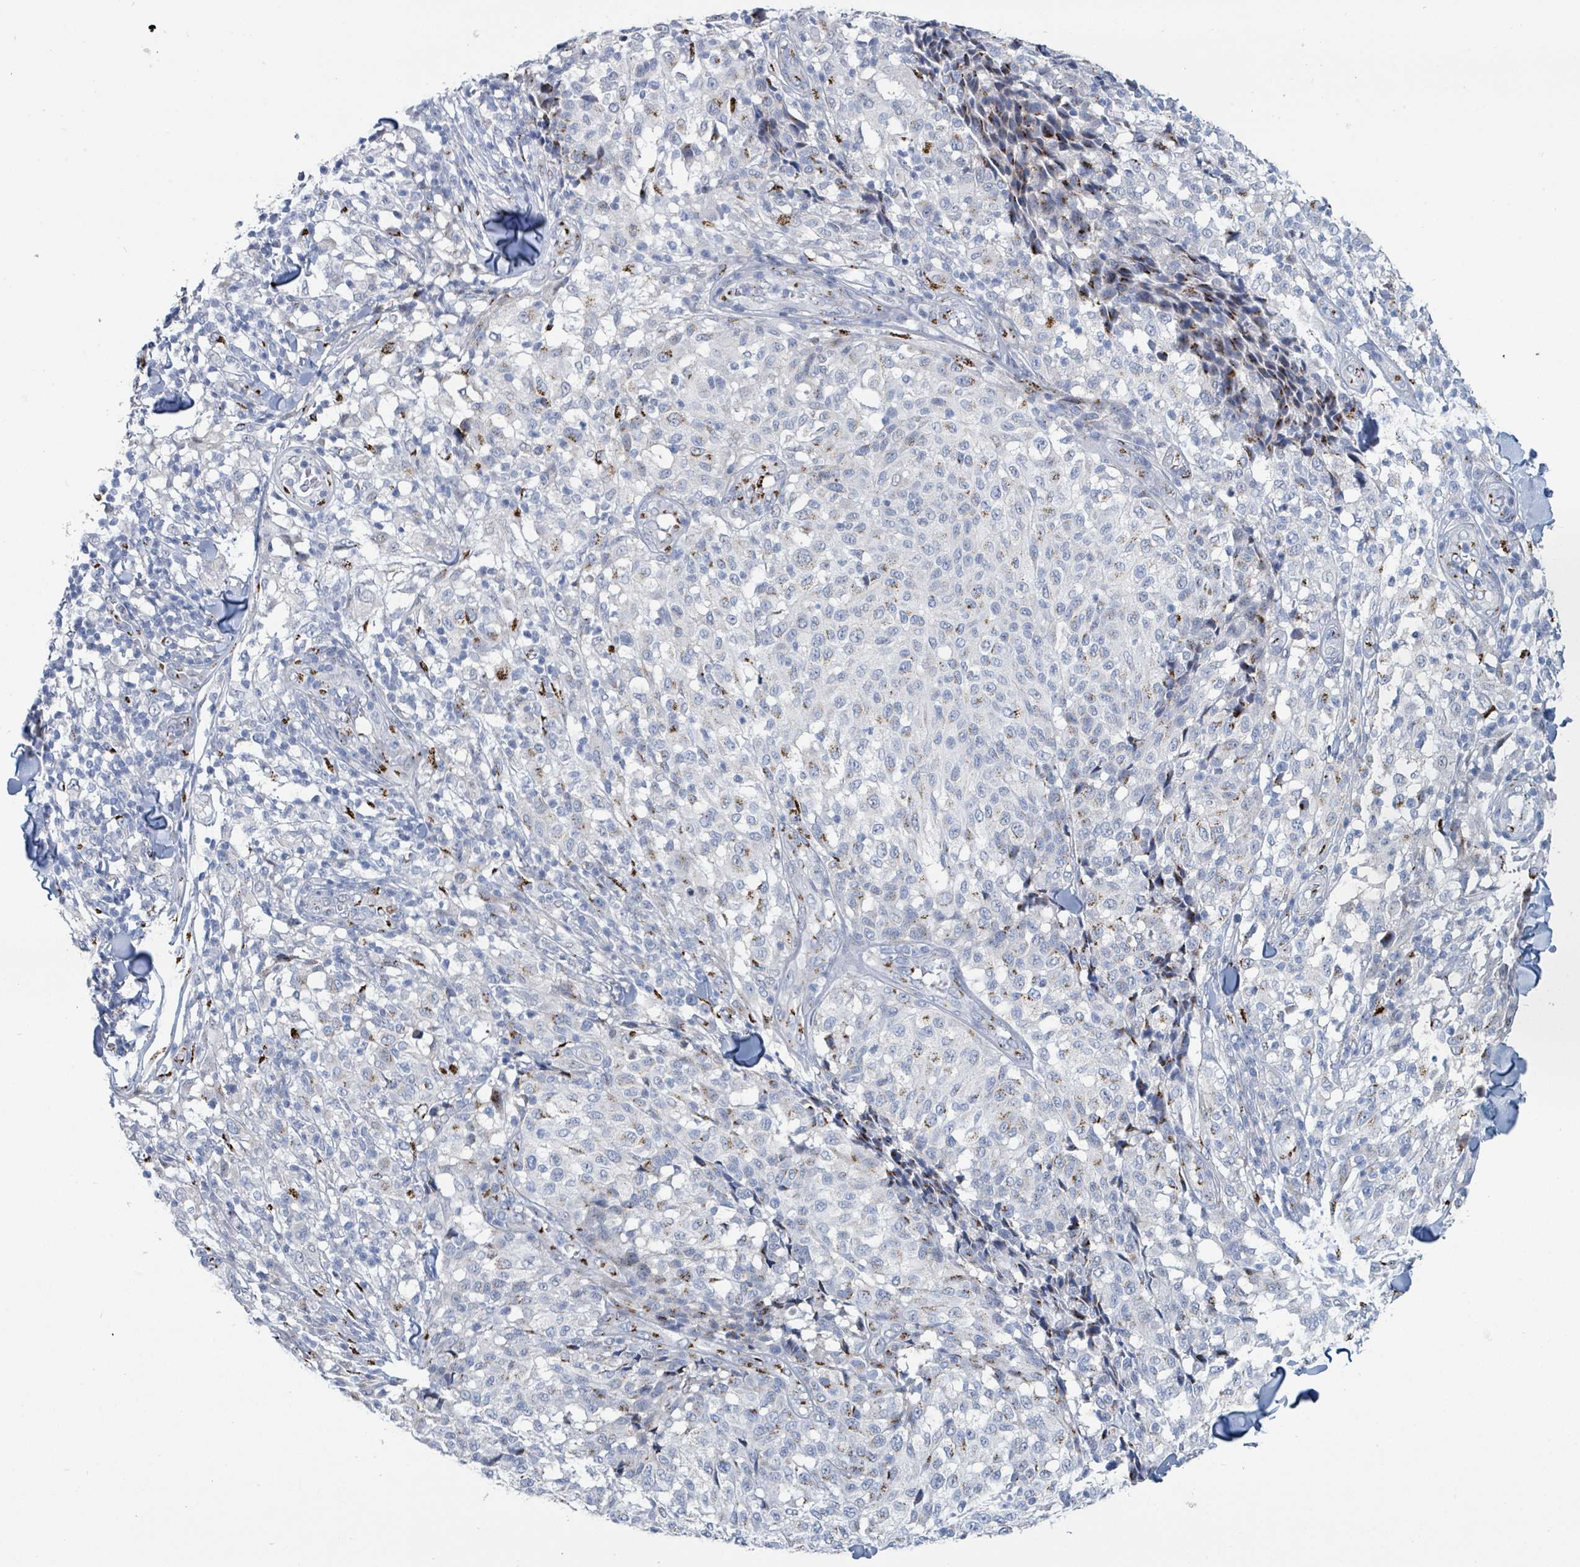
{"staining": {"intensity": "moderate", "quantity": "<25%", "location": "cytoplasmic/membranous"}, "tissue": "melanoma", "cell_type": "Tumor cells", "image_type": "cancer", "snomed": [{"axis": "morphology", "description": "Malignant melanoma, NOS"}, {"axis": "topography", "description": "Skin"}], "caption": "Protein positivity by immunohistochemistry (IHC) demonstrates moderate cytoplasmic/membranous positivity in about <25% of tumor cells in malignant melanoma.", "gene": "DCAF5", "patient": {"sex": "male", "age": 66}}